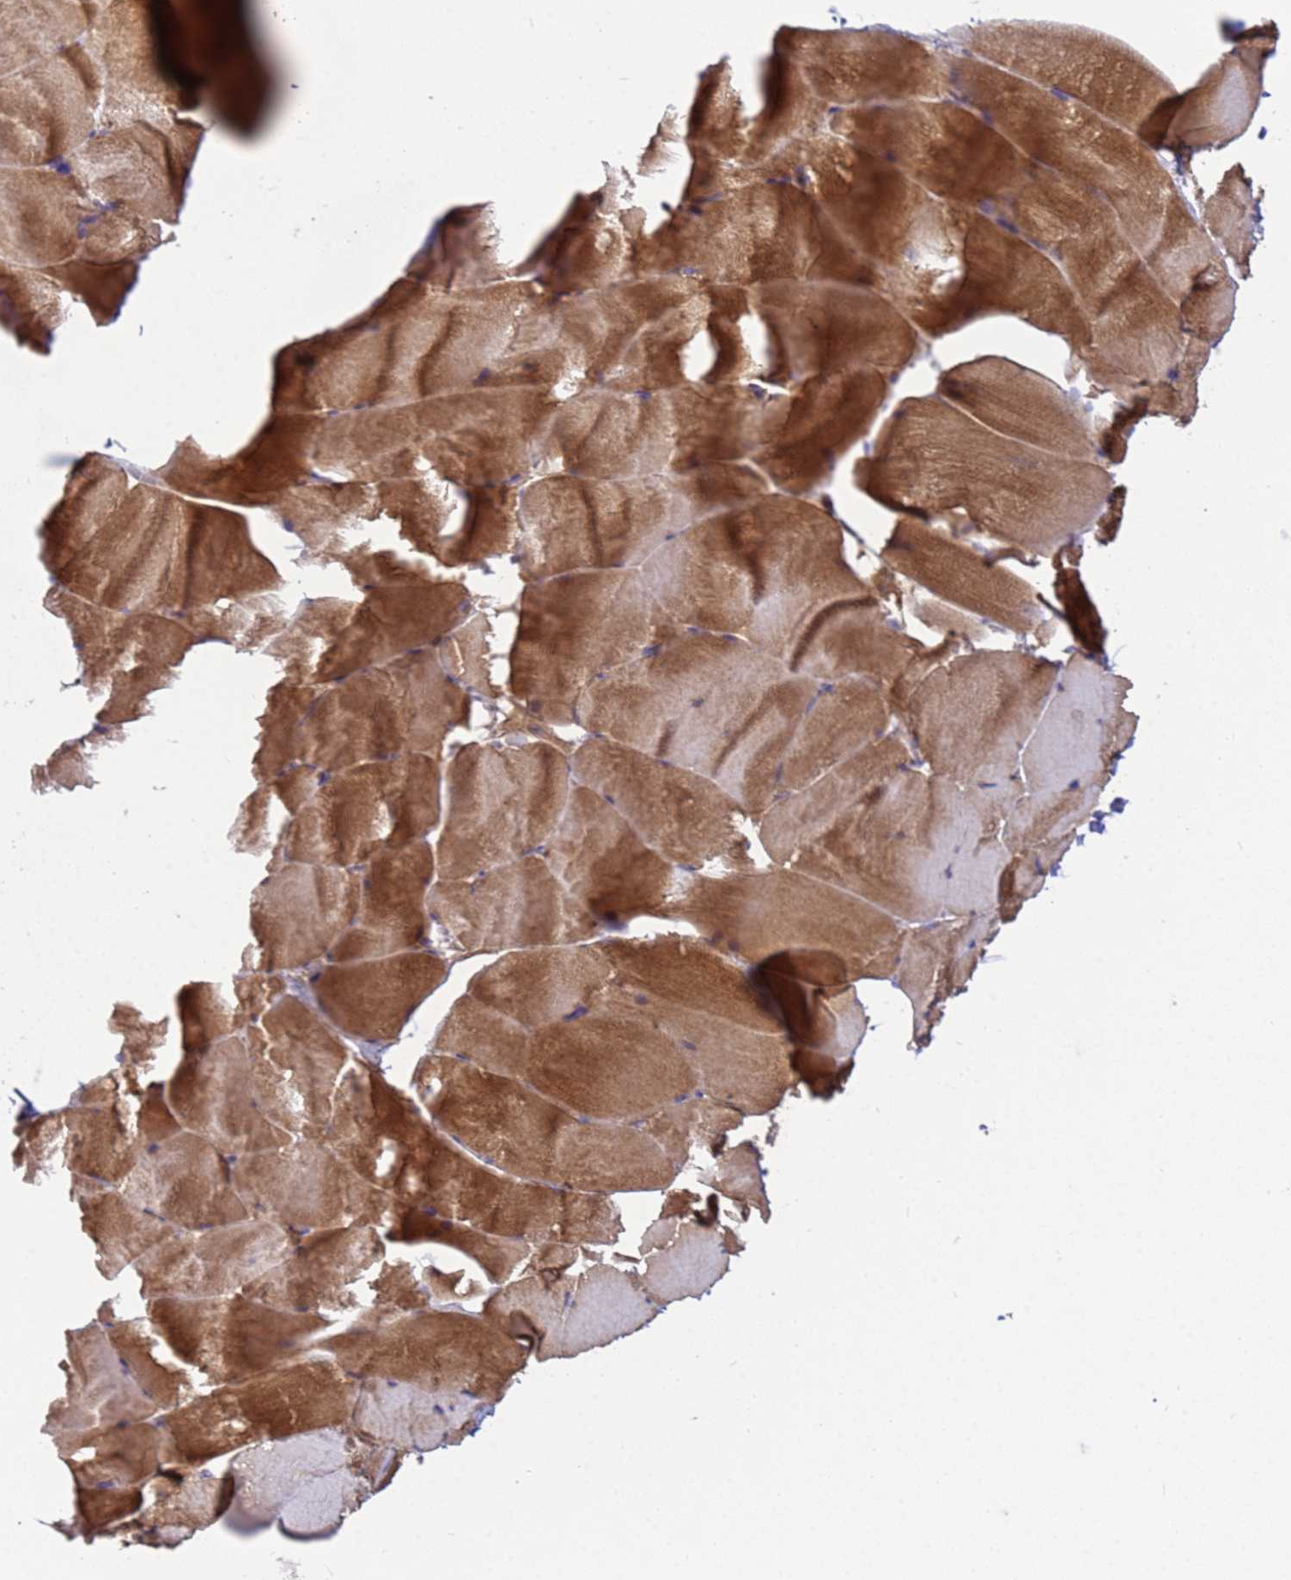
{"staining": {"intensity": "moderate", "quantity": "25%-75%", "location": "cytoplasmic/membranous"}, "tissue": "skeletal muscle", "cell_type": "Myocytes", "image_type": "normal", "snomed": [{"axis": "morphology", "description": "Normal tissue, NOS"}, {"axis": "topography", "description": "Skeletal muscle"}], "caption": "Moderate cytoplasmic/membranous expression is identified in about 25%-75% of myocytes in unremarkable skeletal muscle.", "gene": "NPEPPS", "patient": {"sex": "female", "age": 64}}